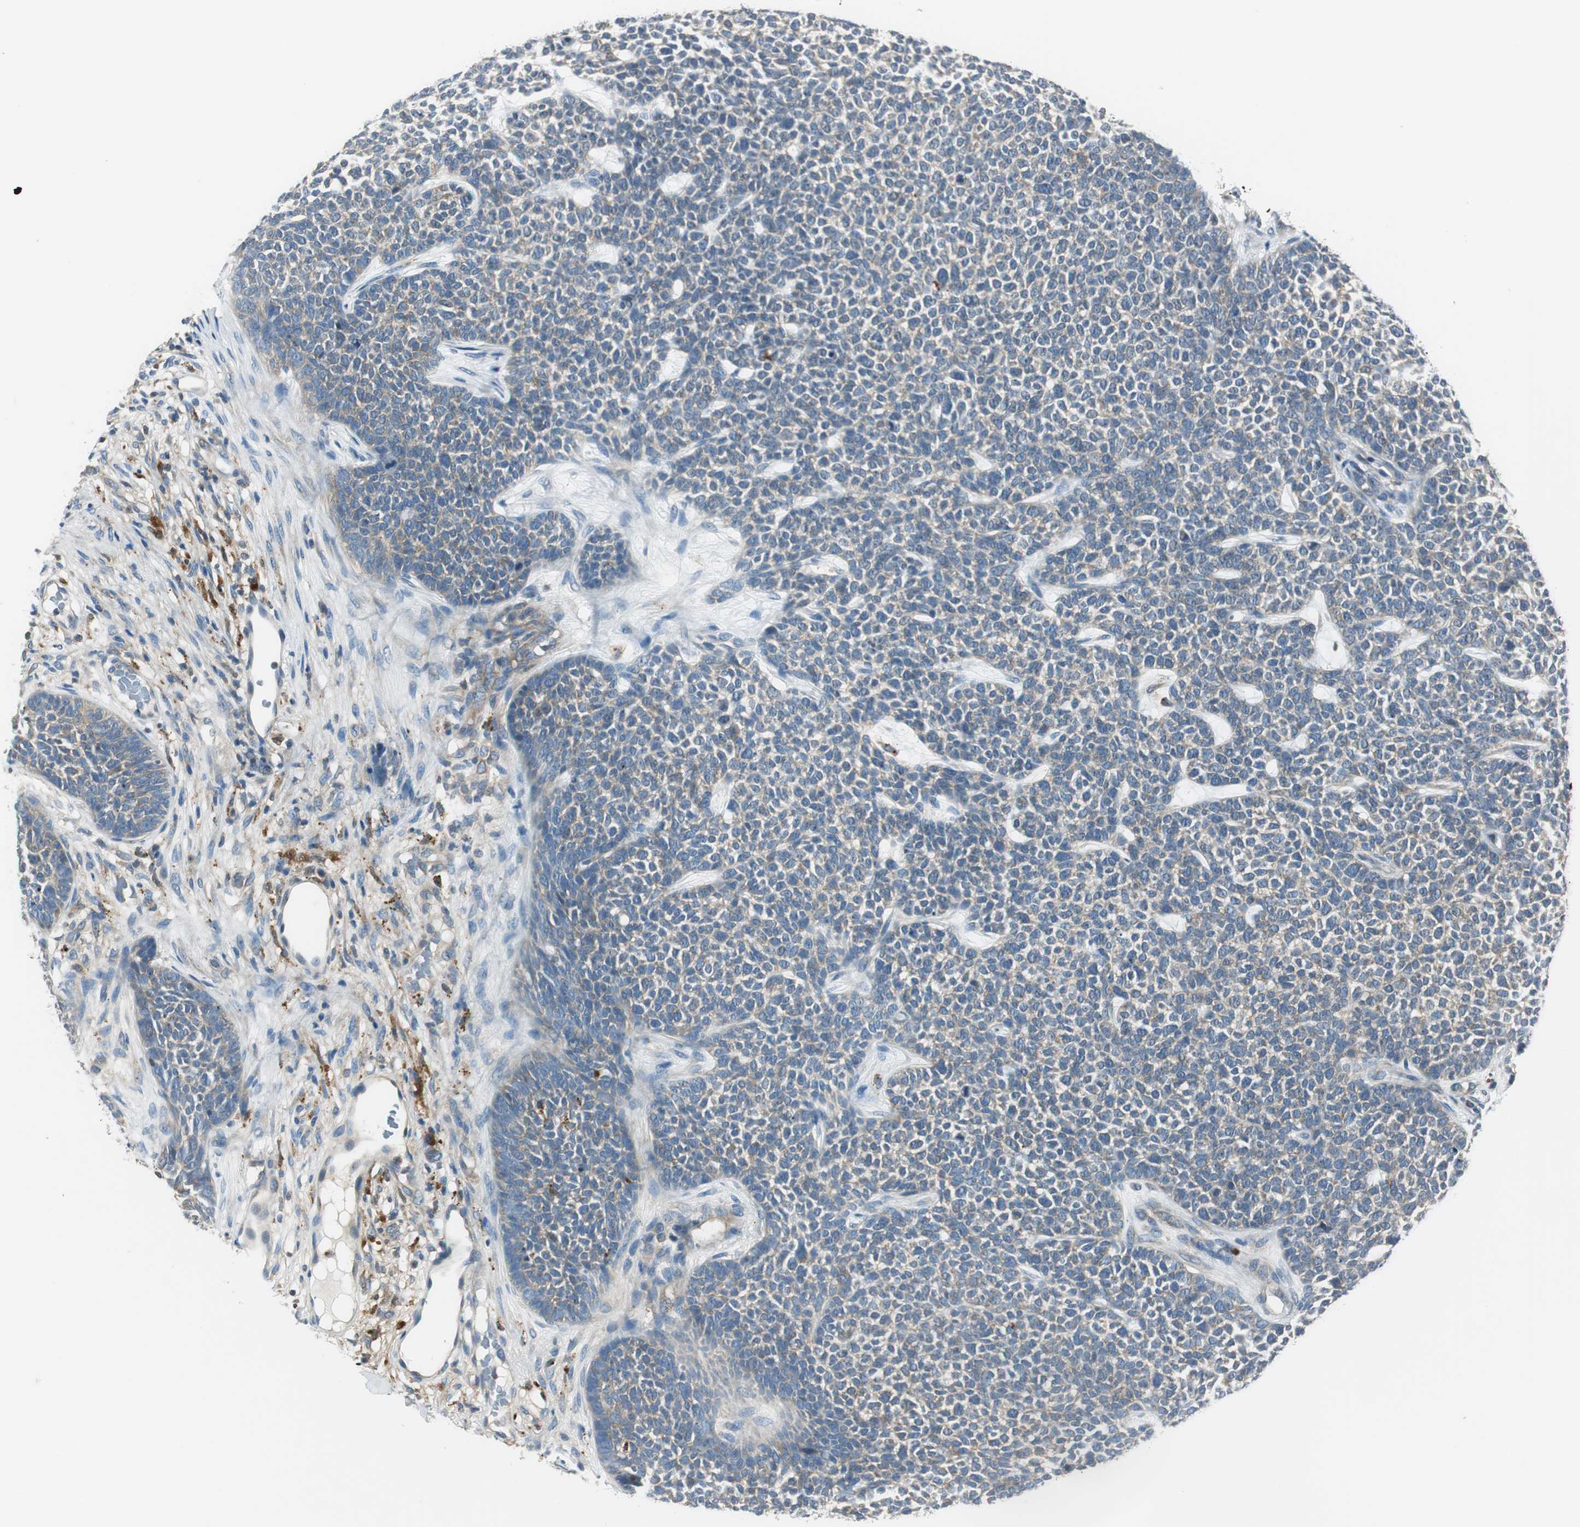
{"staining": {"intensity": "weak", "quantity": ">75%", "location": "cytoplasmic/membranous"}, "tissue": "skin cancer", "cell_type": "Tumor cells", "image_type": "cancer", "snomed": [{"axis": "morphology", "description": "Basal cell carcinoma"}, {"axis": "topography", "description": "Skin"}], "caption": "Brown immunohistochemical staining in human skin cancer (basal cell carcinoma) reveals weak cytoplasmic/membranous staining in about >75% of tumor cells.", "gene": "NCK1", "patient": {"sex": "female", "age": 84}}